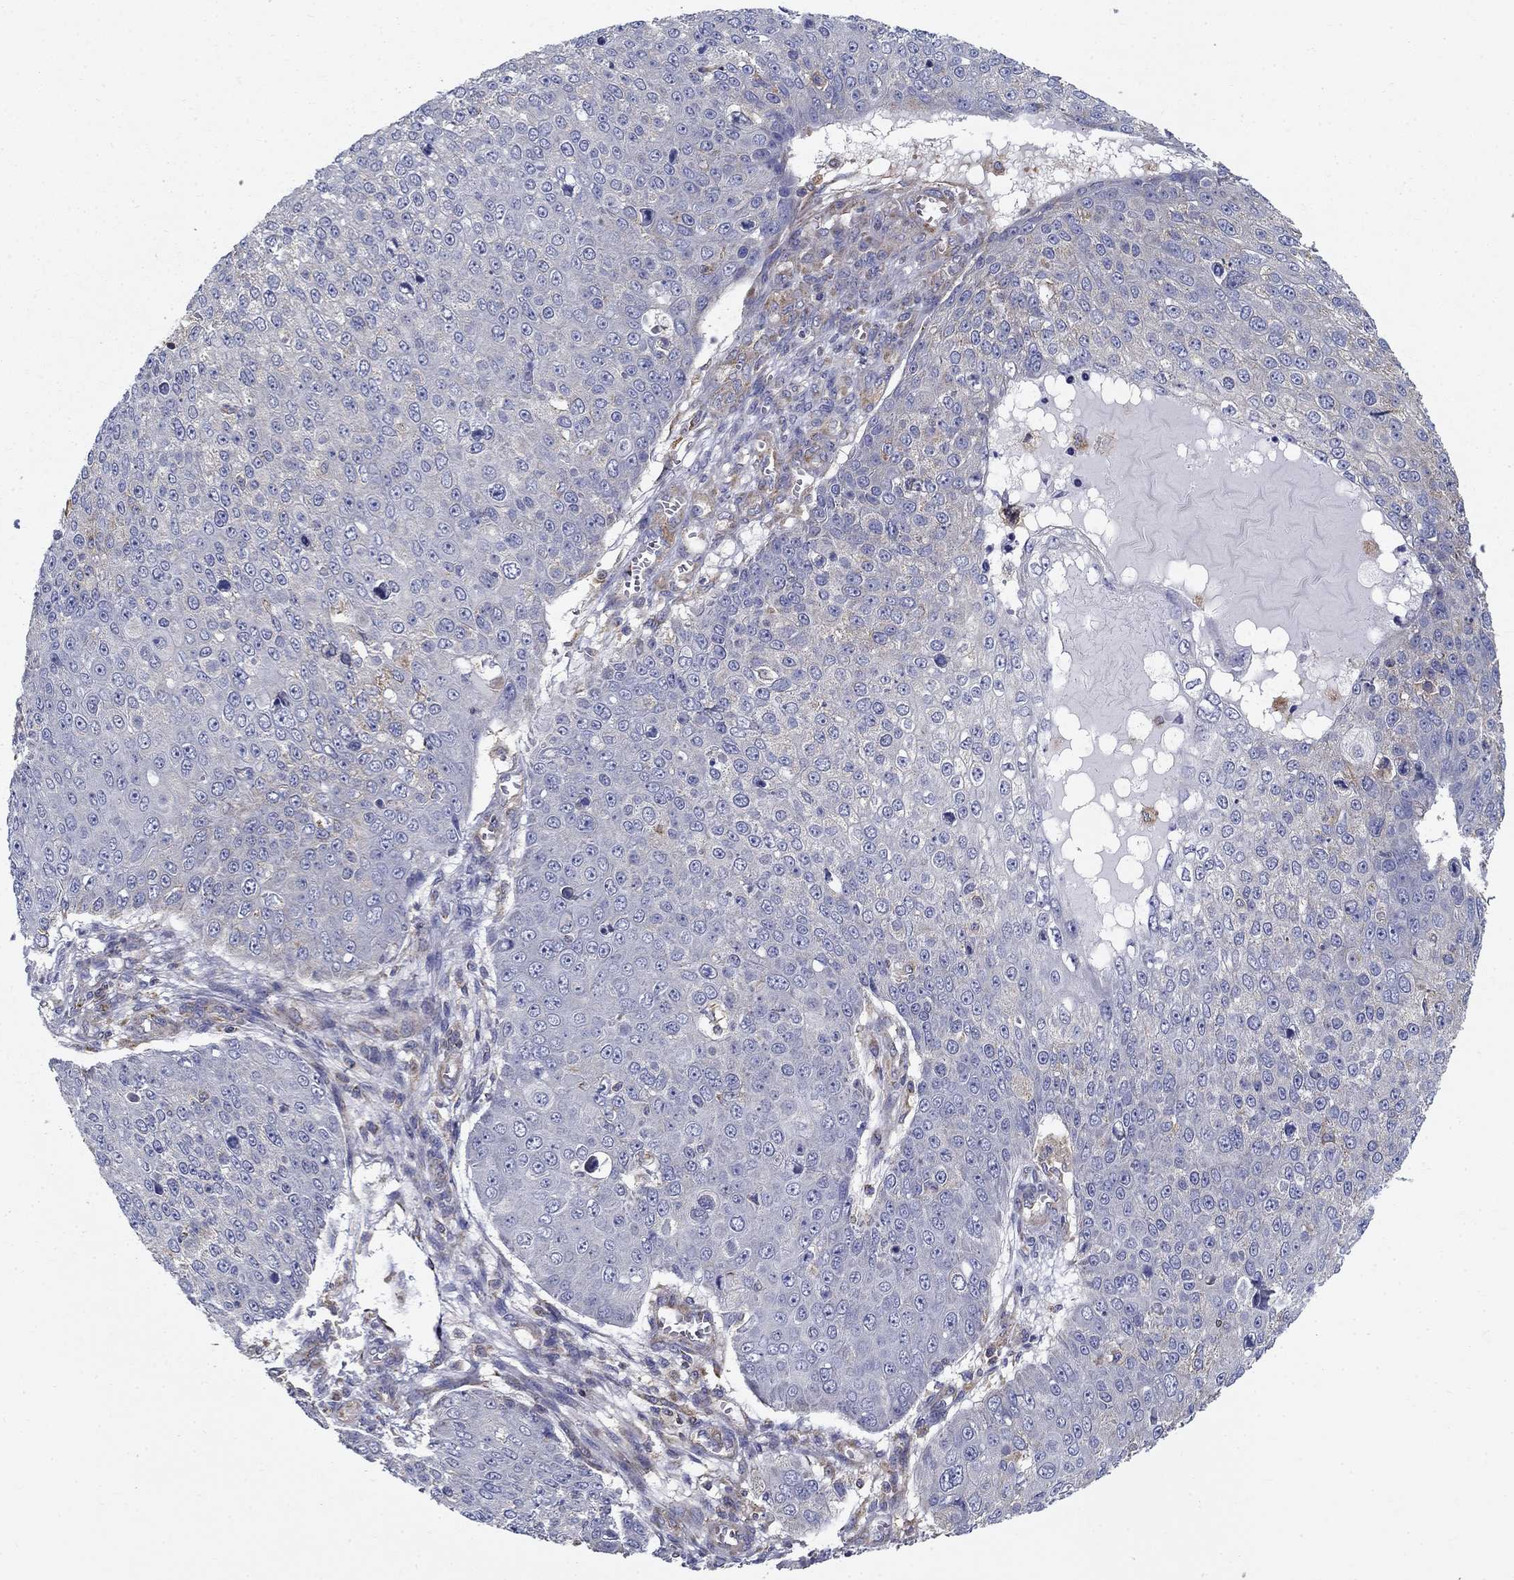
{"staining": {"intensity": "negative", "quantity": "none", "location": "none"}, "tissue": "skin cancer", "cell_type": "Tumor cells", "image_type": "cancer", "snomed": [{"axis": "morphology", "description": "Squamous cell carcinoma, NOS"}, {"axis": "topography", "description": "Skin"}], "caption": "This image is of skin squamous cell carcinoma stained with immunohistochemistry to label a protein in brown with the nuclei are counter-stained blue. There is no positivity in tumor cells.", "gene": "NME5", "patient": {"sex": "male", "age": 71}}